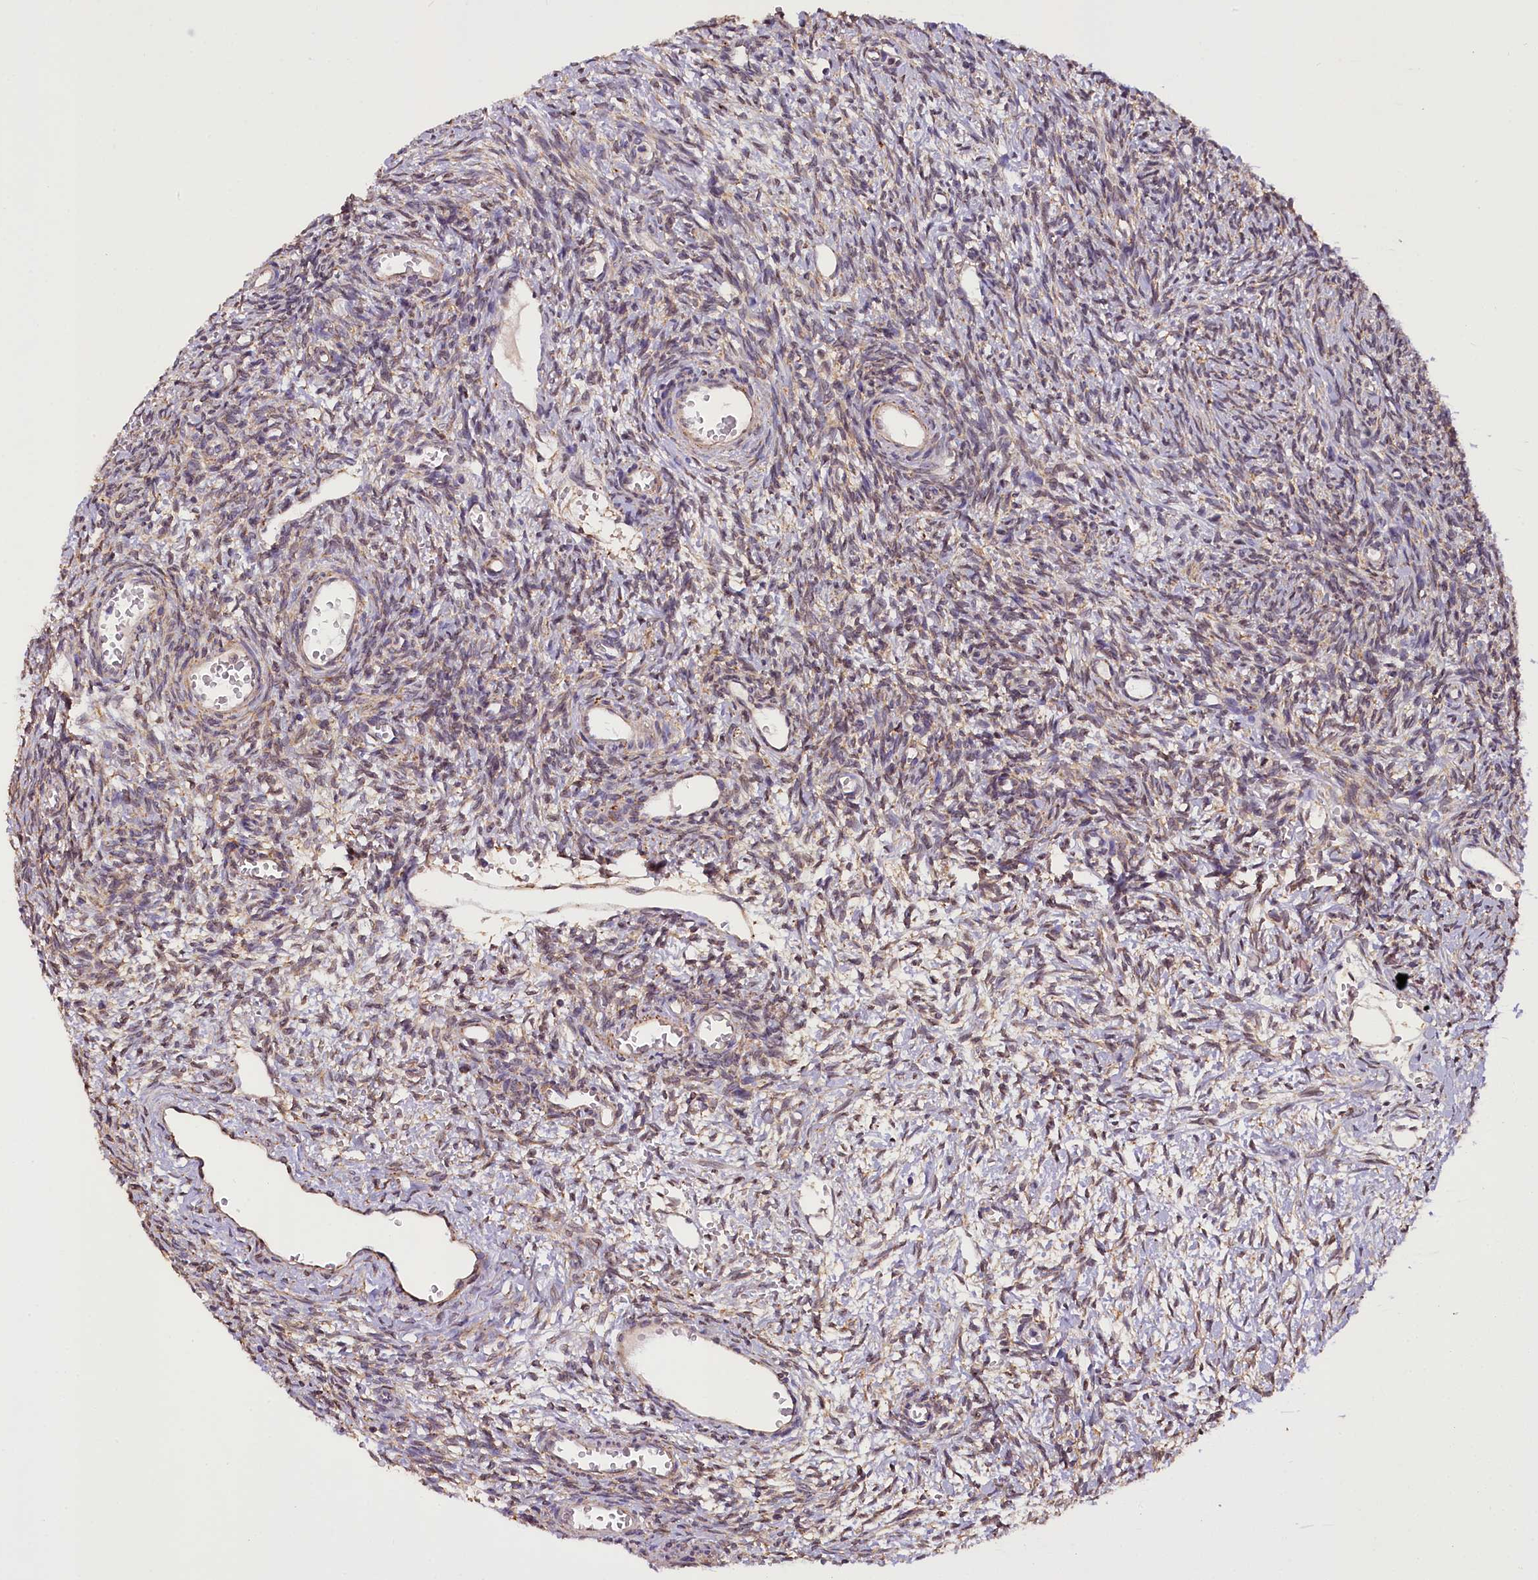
{"staining": {"intensity": "weak", "quantity": "25%-75%", "location": "cytoplasmic/membranous"}, "tissue": "ovary", "cell_type": "Ovarian stroma cells", "image_type": "normal", "snomed": [{"axis": "morphology", "description": "Normal tissue, NOS"}, {"axis": "topography", "description": "Ovary"}], "caption": "Benign ovary displays weak cytoplasmic/membranous positivity in approximately 25%-75% of ovarian stroma cells, visualized by immunohistochemistry. (brown staining indicates protein expression, while blue staining denotes nuclei).", "gene": "SUPV3L1", "patient": {"sex": "female", "age": 39}}